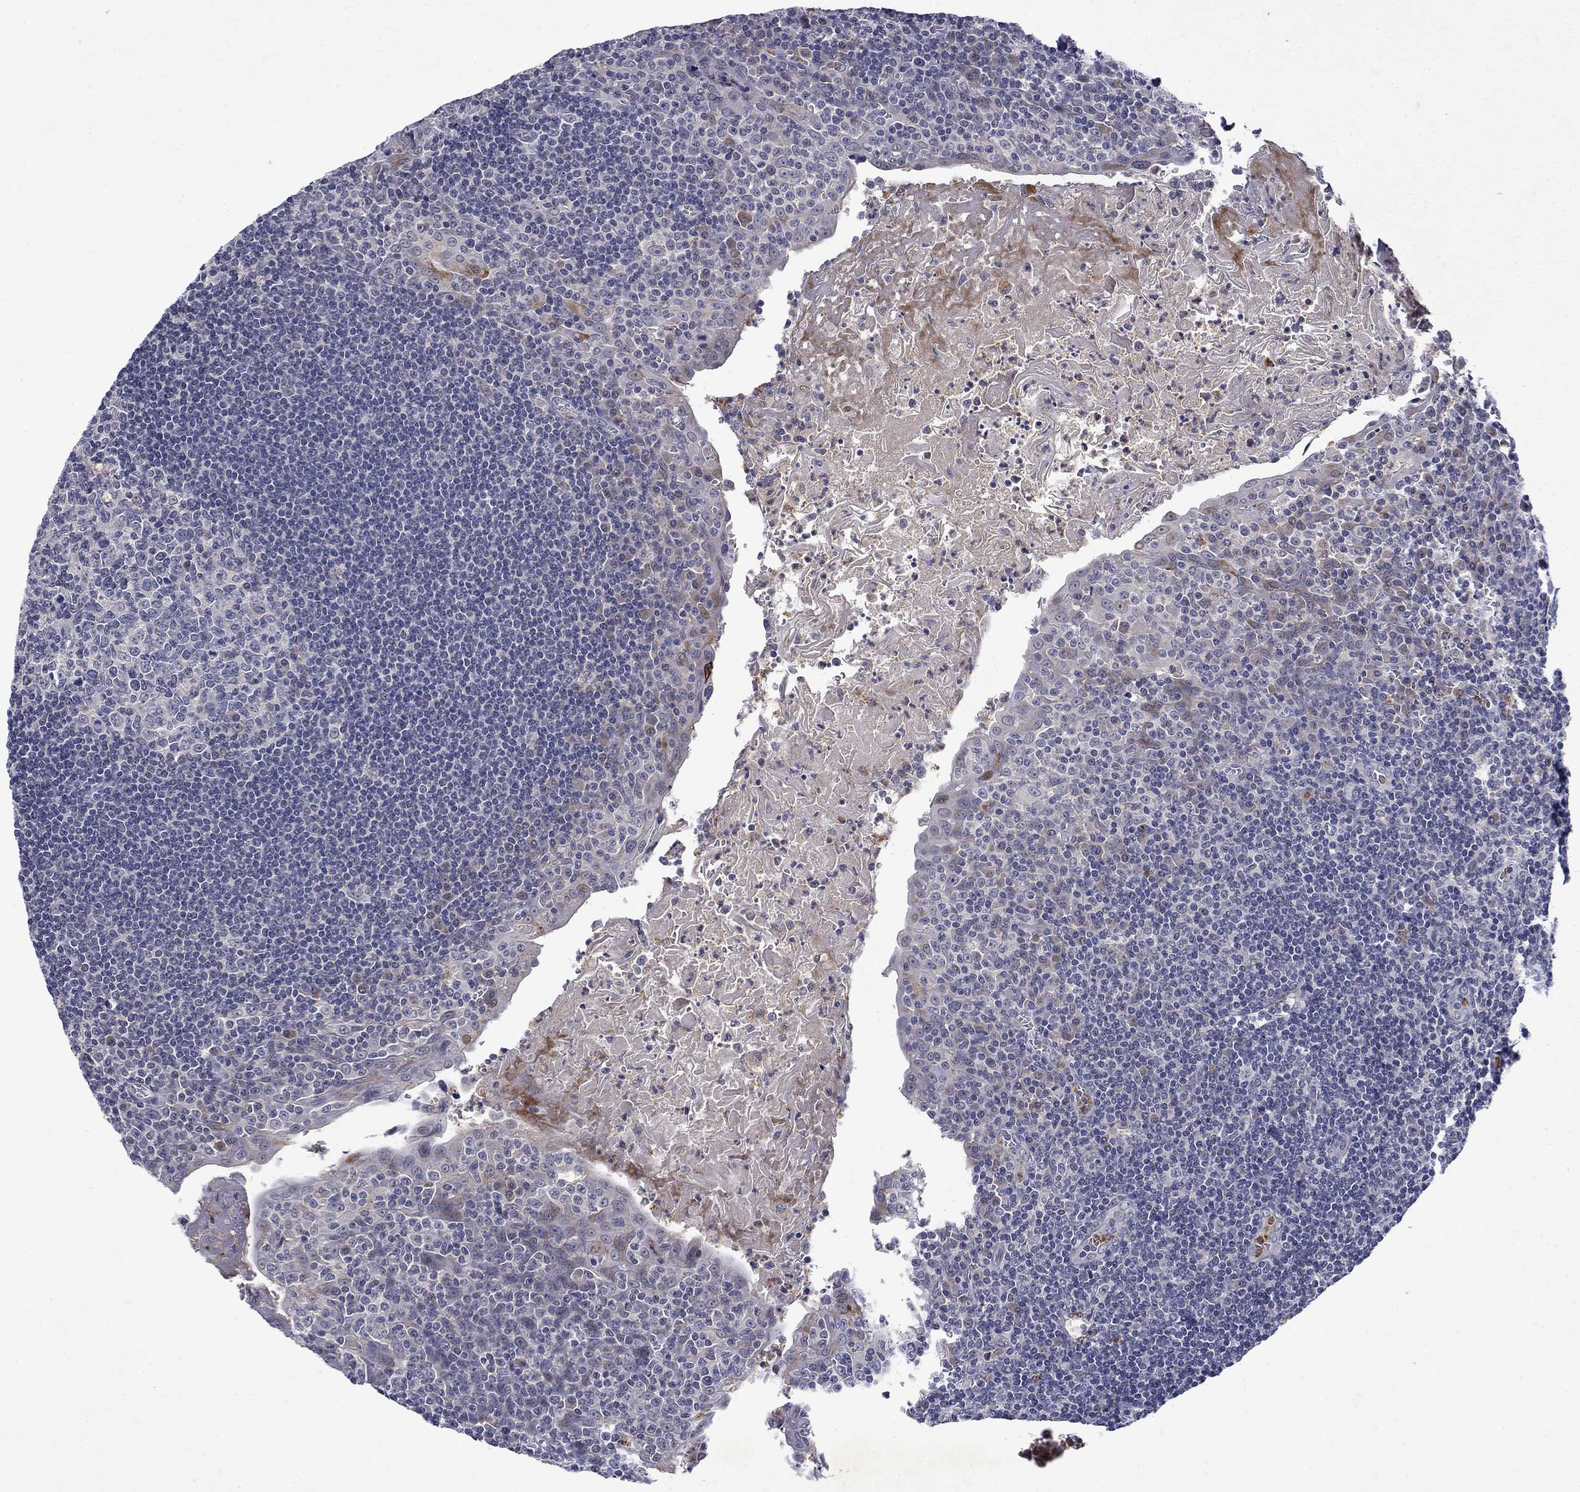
{"staining": {"intensity": "negative", "quantity": "none", "location": "none"}, "tissue": "tonsil", "cell_type": "Germinal center cells", "image_type": "normal", "snomed": [{"axis": "morphology", "description": "Normal tissue, NOS"}, {"axis": "morphology", "description": "Inflammation, NOS"}, {"axis": "topography", "description": "Tonsil"}], "caption": "The immunohistochemistry (IHC) photomicrograph has no significant expression in germinal center cells of tonsil. Nuclei are stained in blue.", "gene": "STAB2", "patient": {"sex": "female", "age": 31}}